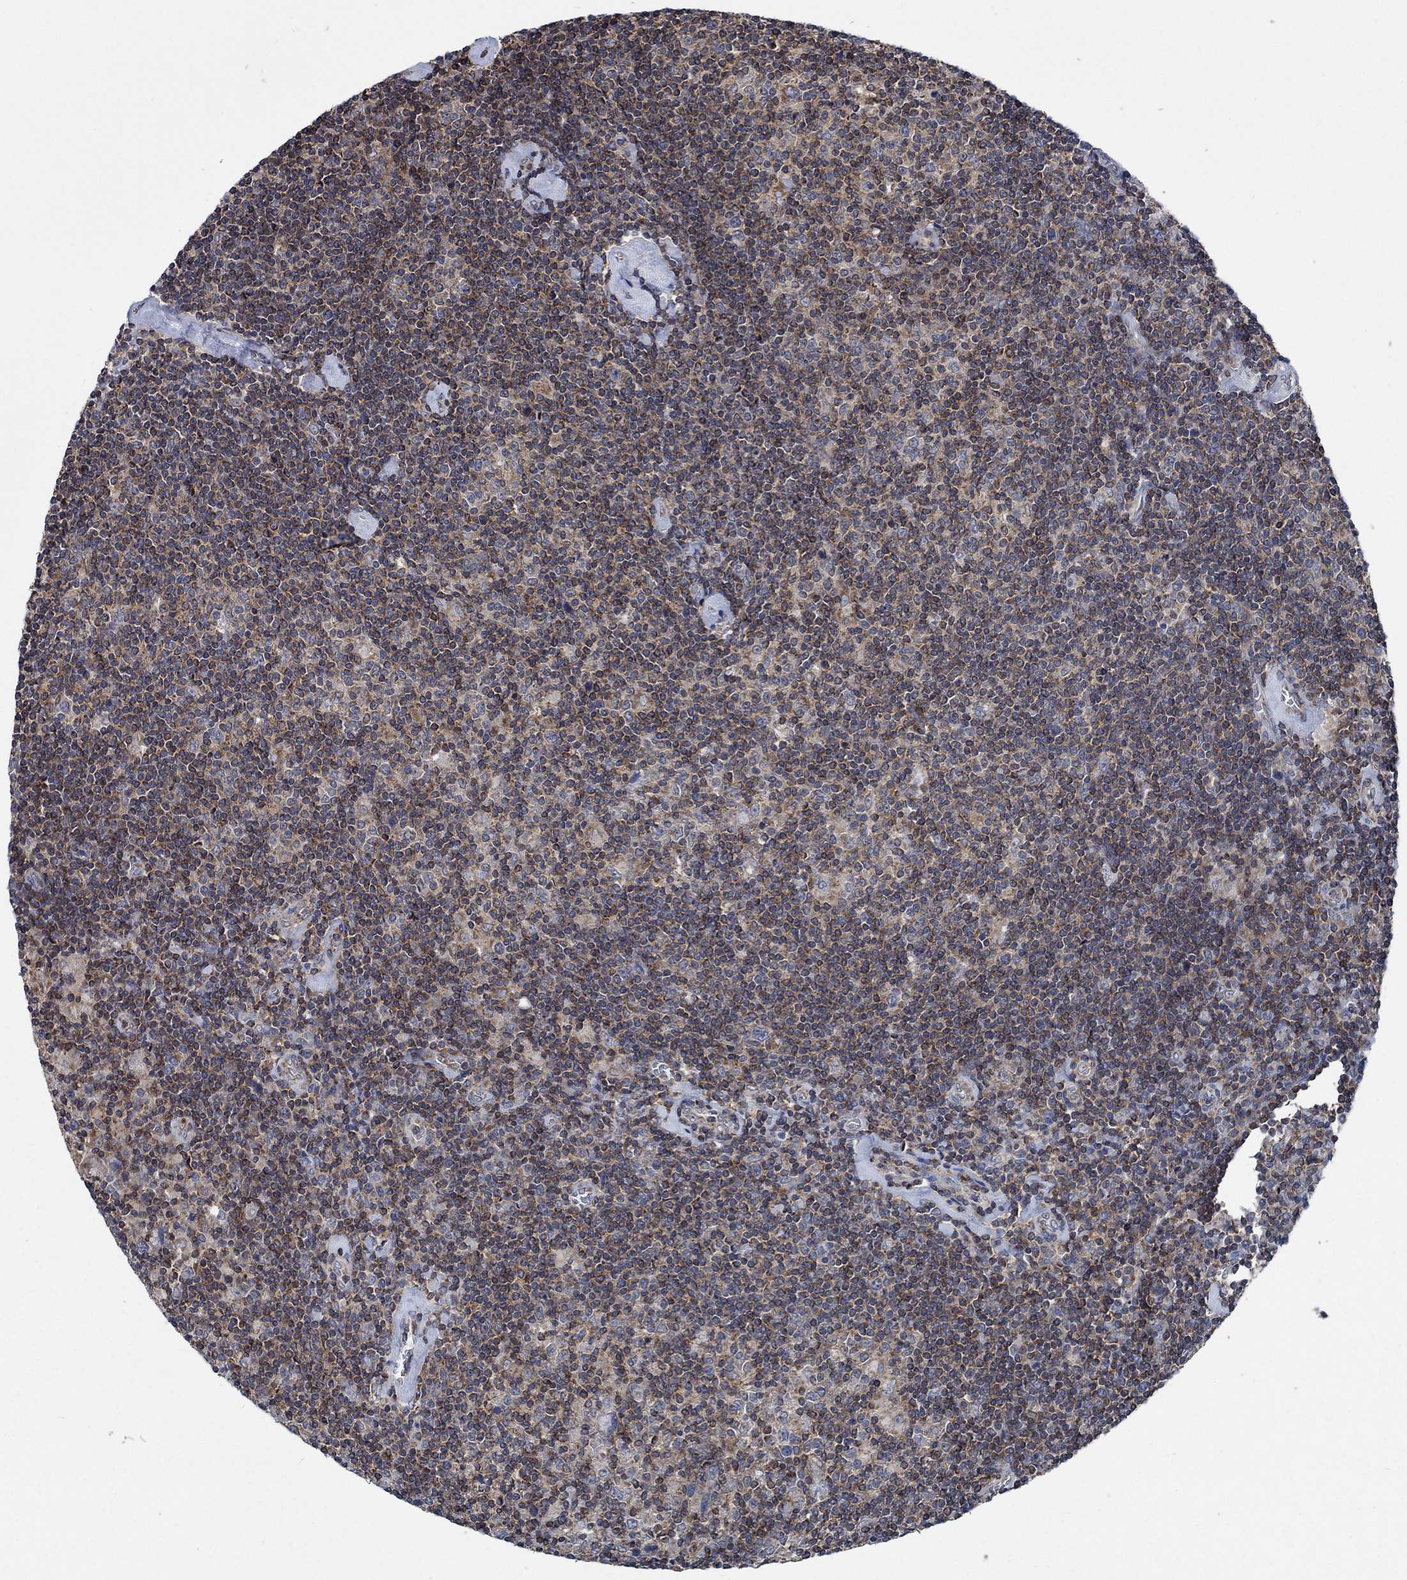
{"staining": {"intensity": "weak", "quantity": ">75%", "location": "cytoplasmic/membranous"}, "tissue": "lymphoma", "cell_type": "Tumor cells", "image_type": "cancer", "snomed": [{"axis": "morphology", "description": "Hodgkin's disease, NOS"}, {"axis": "topography", "description": "Lymph node"}], "caption": "Human Hodgkin's disease stained for a protein (brown) shows weak cytoplasmic/membranous positive staining in about >75% of tumor cells.", "gene": "STXBP6", "patient": {"sex": "male", "age": 40}}